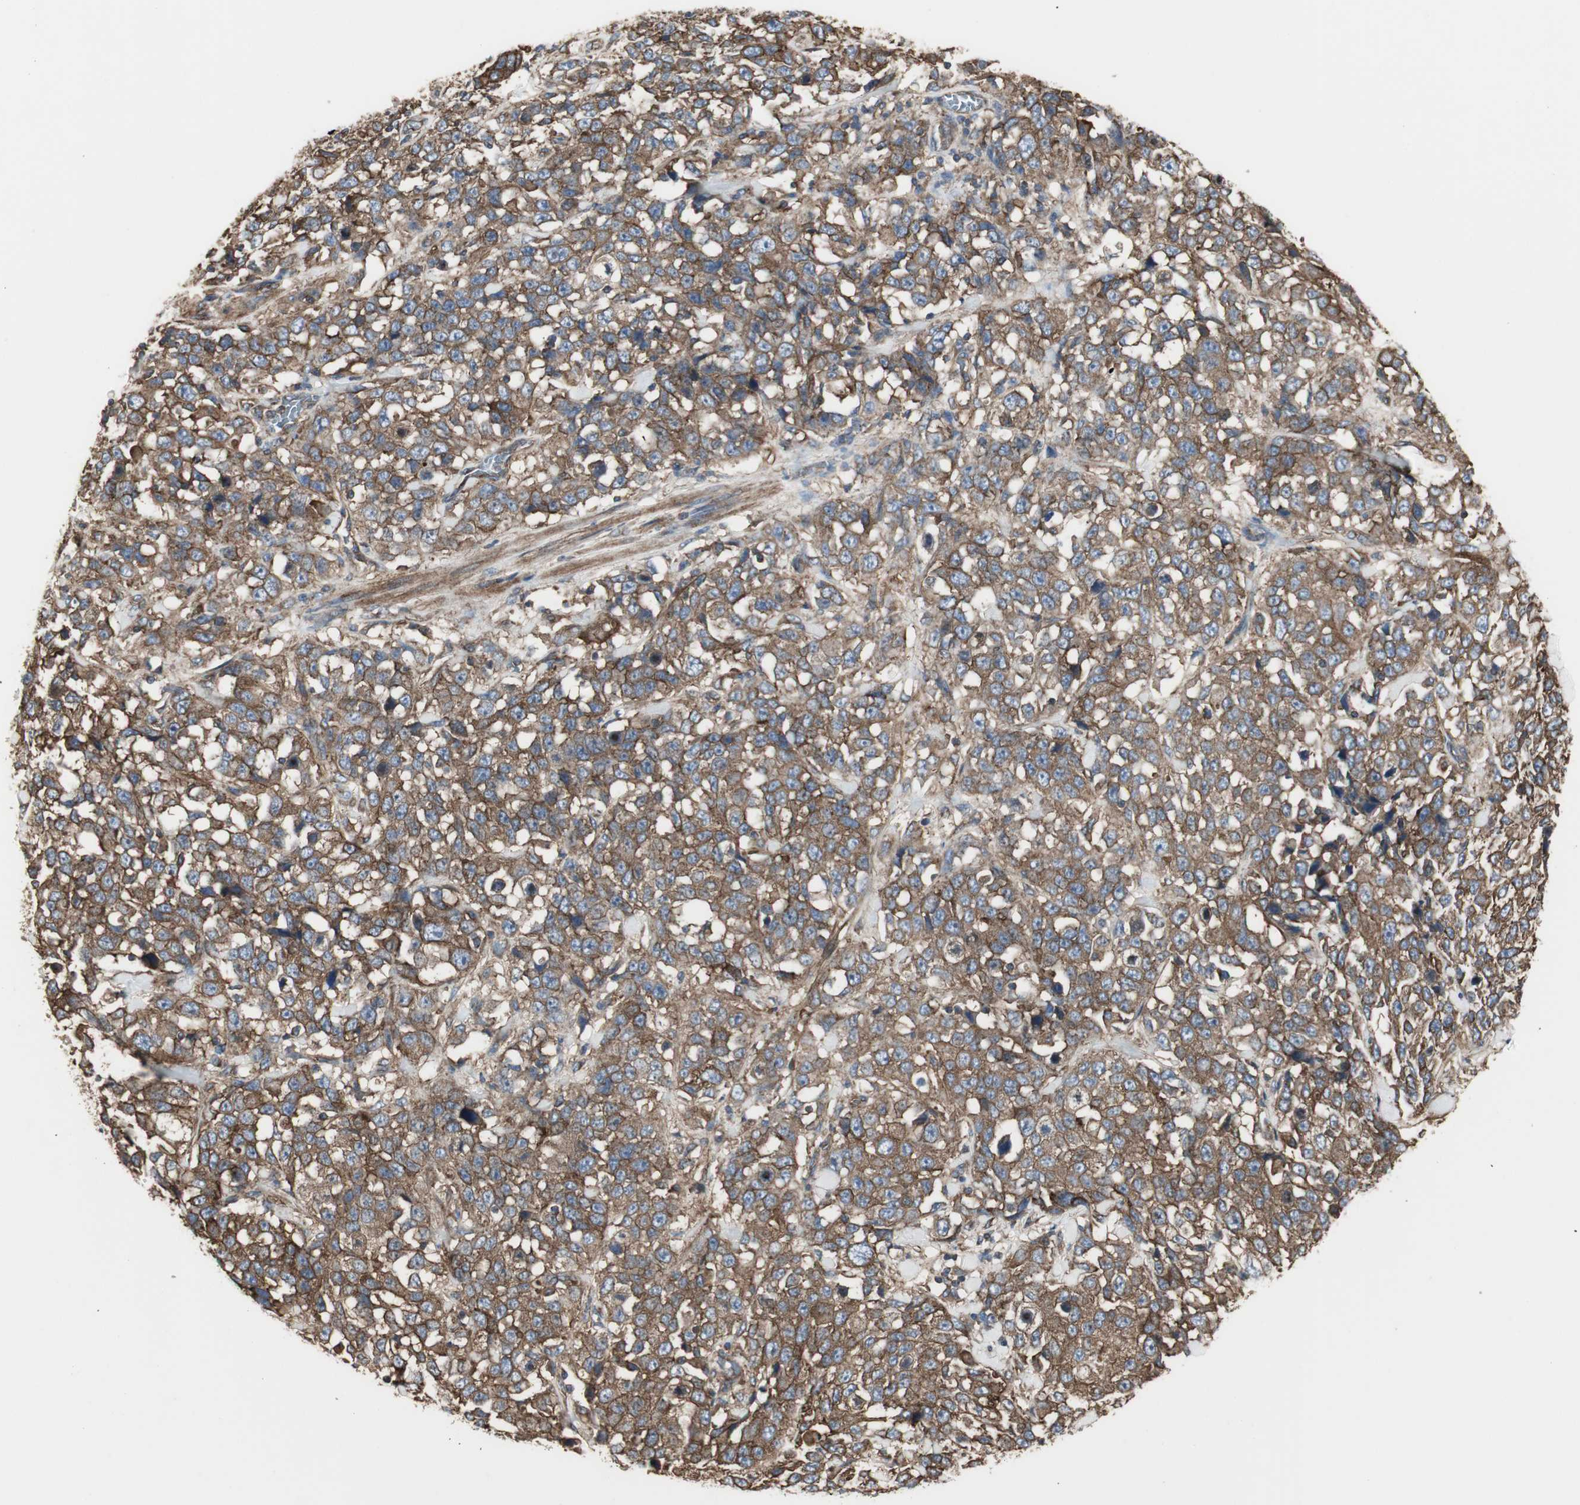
{"staining": {"intensity": "strong", "quantity": ">75%", "location": "cytoplasmic/membranous"}, "tissue": "stomach cancer", "cell_type": "Tumor cells", "image_type": "cancer", "snomed": [{"axis": "morphology", "description": "Normal tissue, NOS"}, {"axis": "morphology", "description": "Adenocarcinoma, NOS"}, {"axis": "topography", "description": "Stomach"}], "caption": "Immunohistochemical staining of stomach cancer displays high levels of strong cytoplasmic/membranous staining in about >75% of tumor cells.", "gene": "H6PD", "patient": {"sex": "male", "age": 48}}